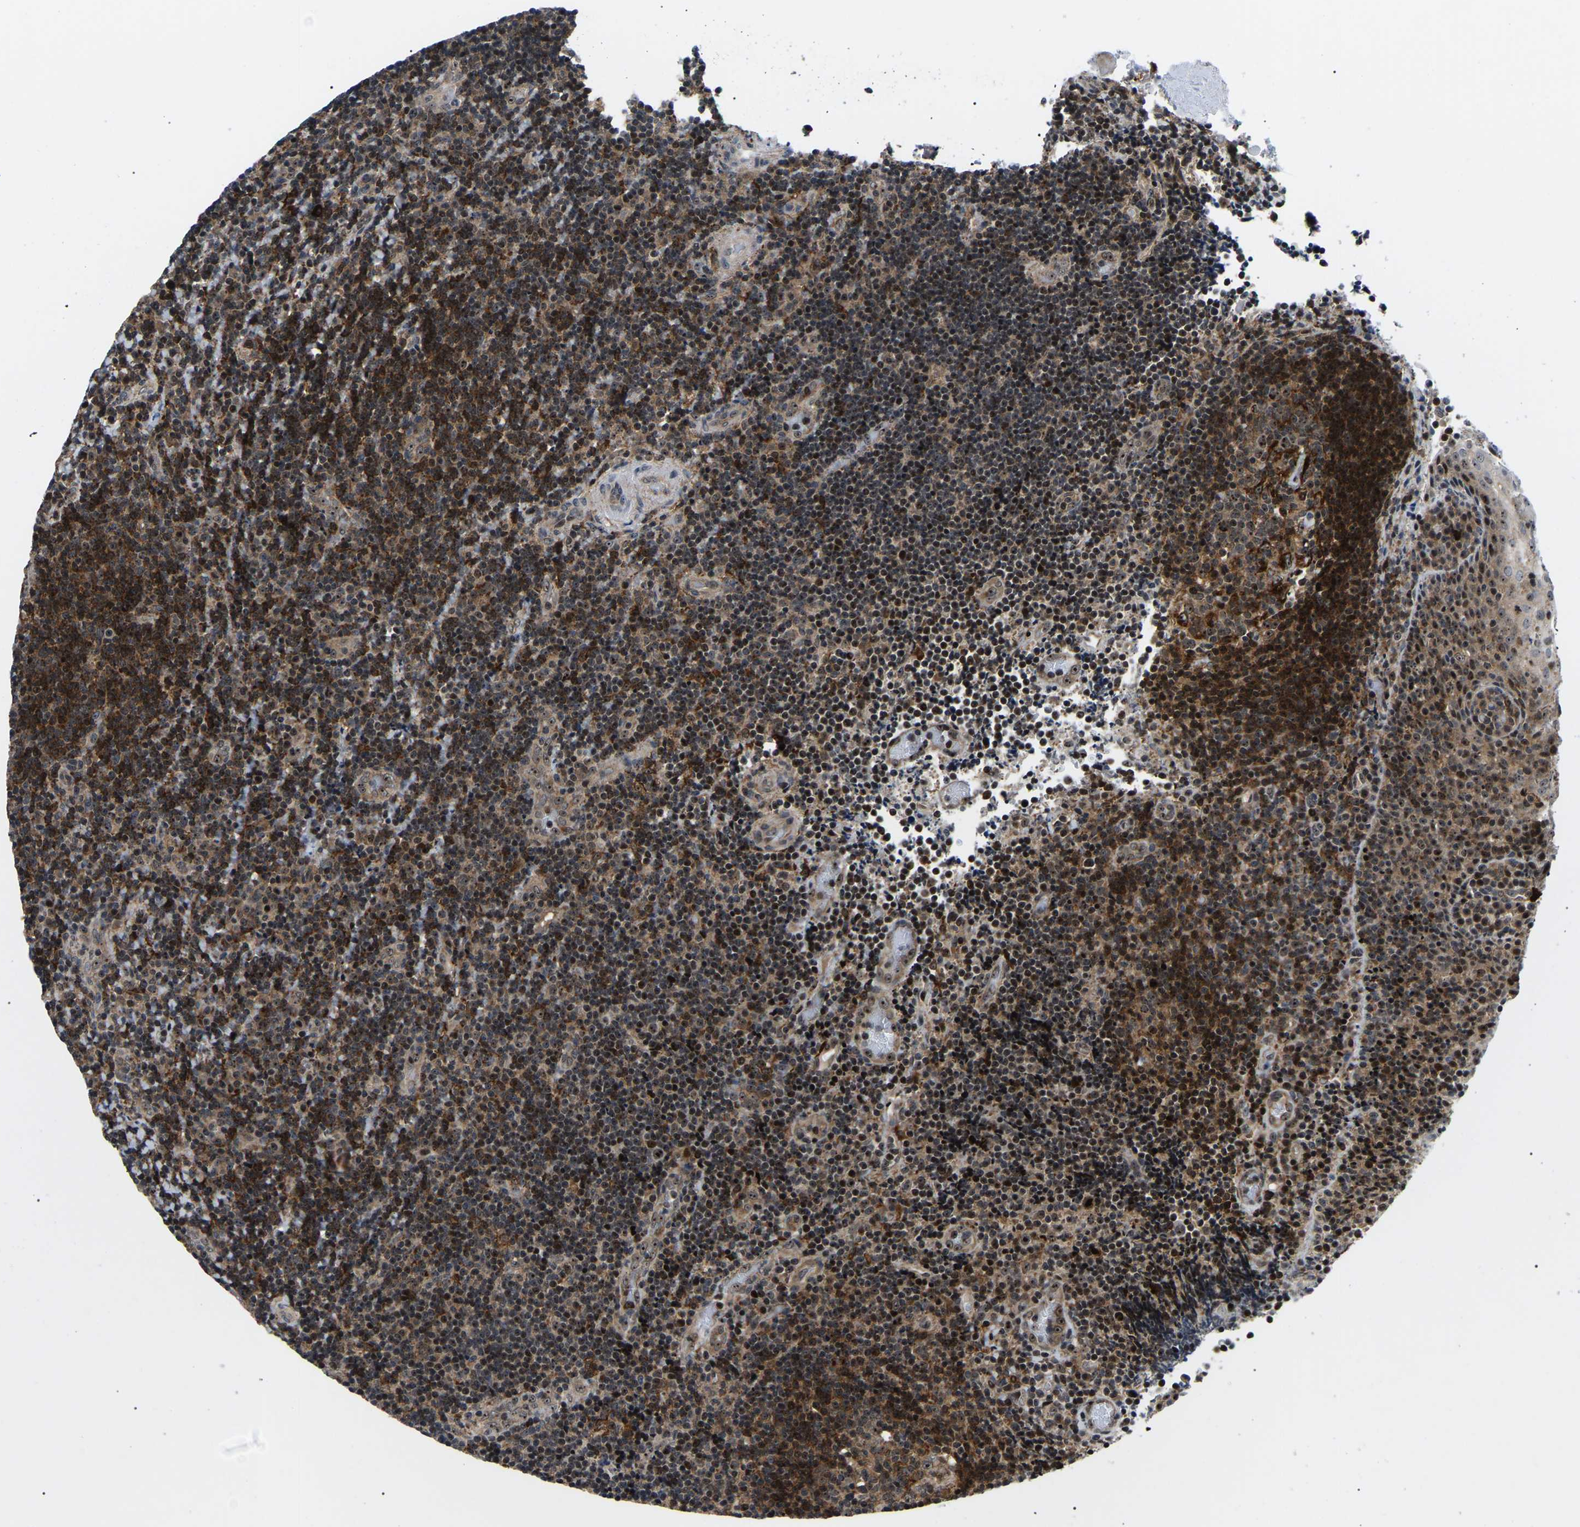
{"staining": {"intensity": "strong", "quantity": "25%-75%", "location": "nuclear"}, "tissue": "lymphoma", "cell_type": "Tumor cells", "image_type": "cancer", "snomed": [{"axis": "morphology", "description": "Malignant lymphoma, non-Hodgkin's type, High grade"}, {"axis": "topography", "description": "Tonsil"}], "caption": "This photomicrograph reveals immunohistochemistry (IHC) staining of human lymphoma, with high strong nuclear staining in about 25%-75% of tumor cells.", "gene": "RRP1B", "patient": {"sex": "female", "age": 36}}